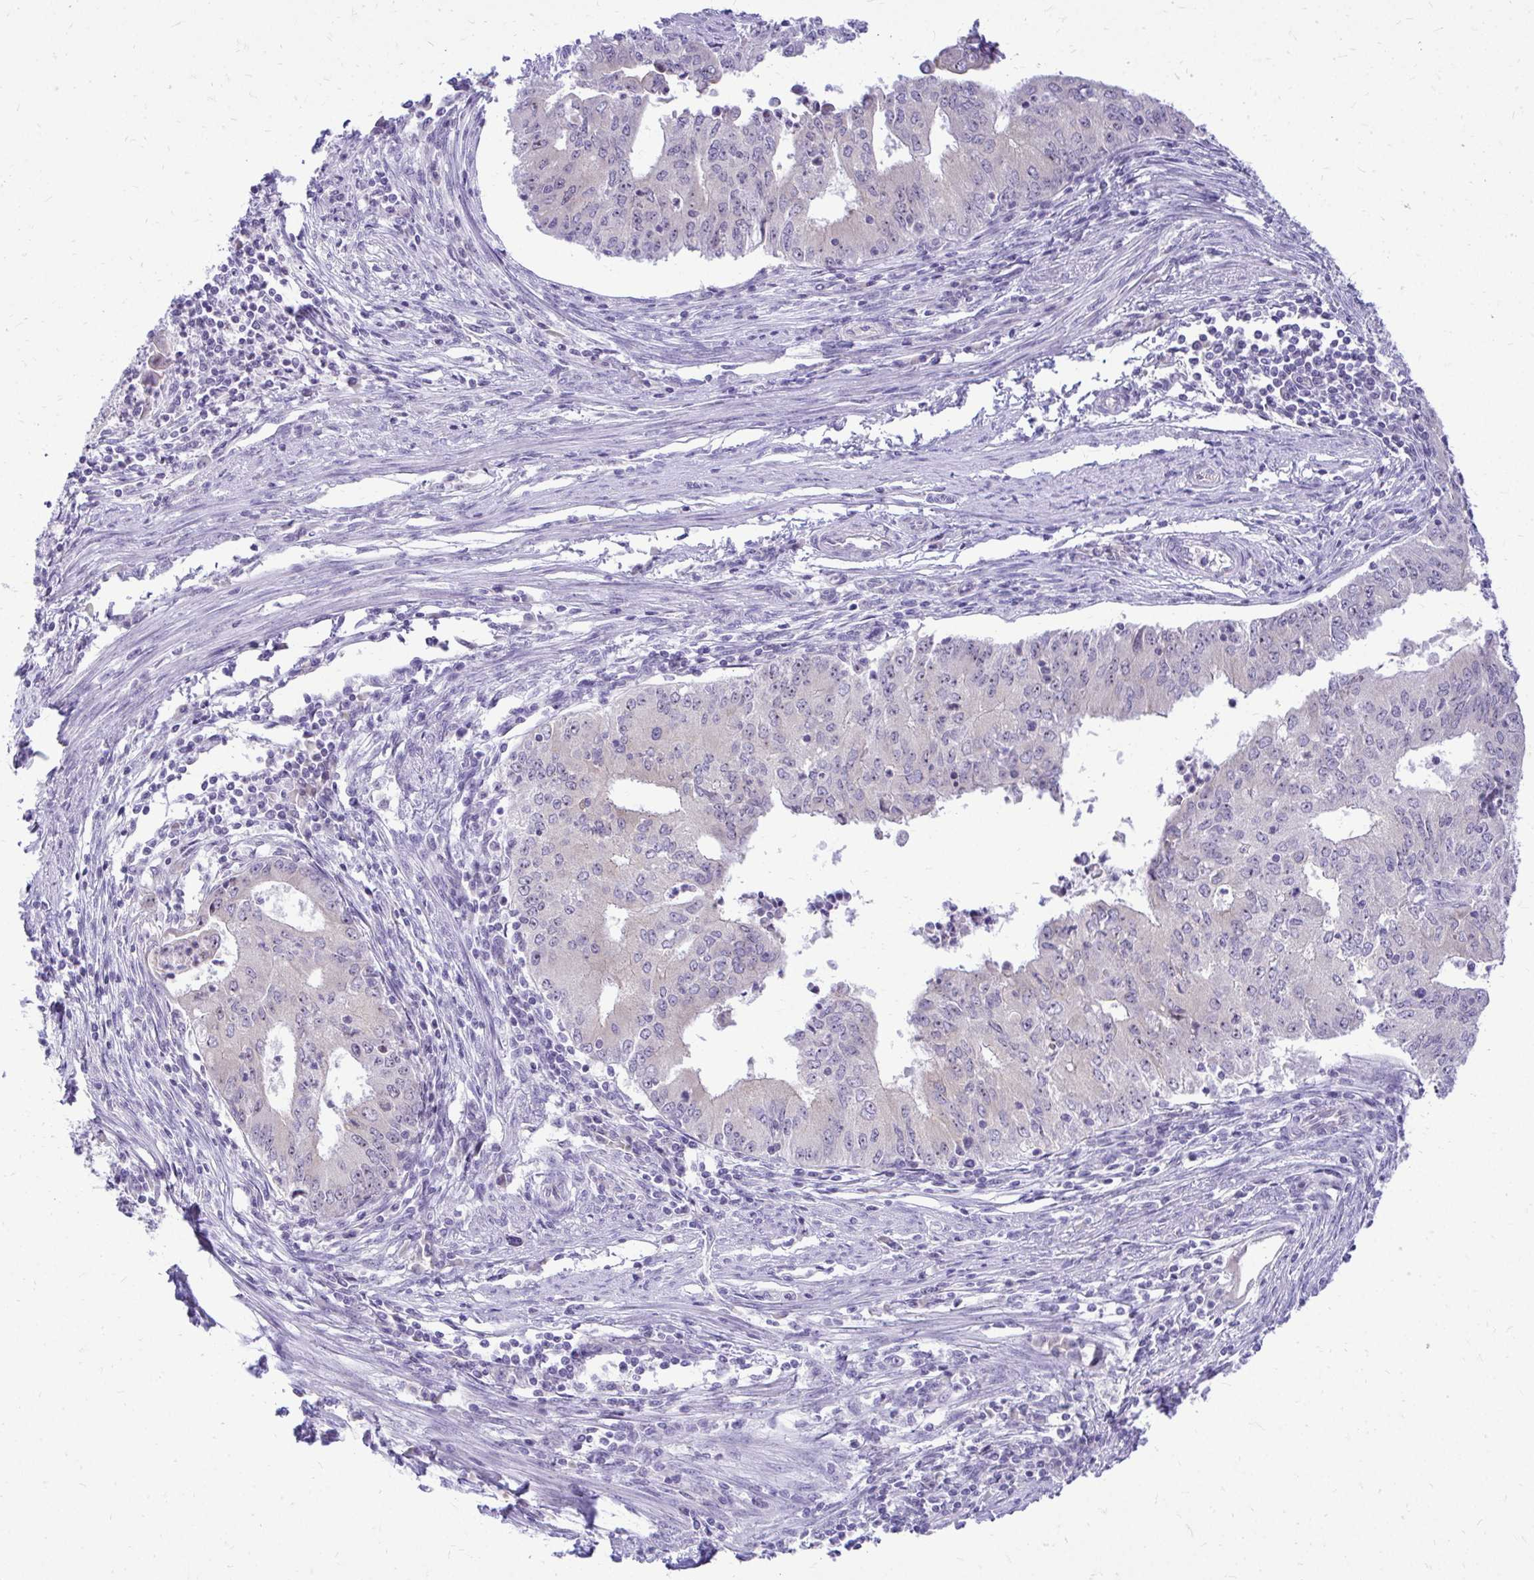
{"staining": {"intensity": "negative", "quantity": "none", "location": "none"}, "tissue": "endometrial cancer", "cell_type": "Tumor cells", "image_type": "cancer", "snomed": [{"axis": "morphology", "description": "Adenocarcinoma, NOS"}, {"axis": "topography", "description": "Endometrium"}], "caption": "DAB immunohistochemical staining of human adenocarcinoma (endometrial) displays no significant positivity in tumor cells. The staining is performed using DAB brown chromogen with nuclei counter-stained in using hematoxylin.", "gene": "NIFK", "patient": {"sex": "female", "age": 50}}